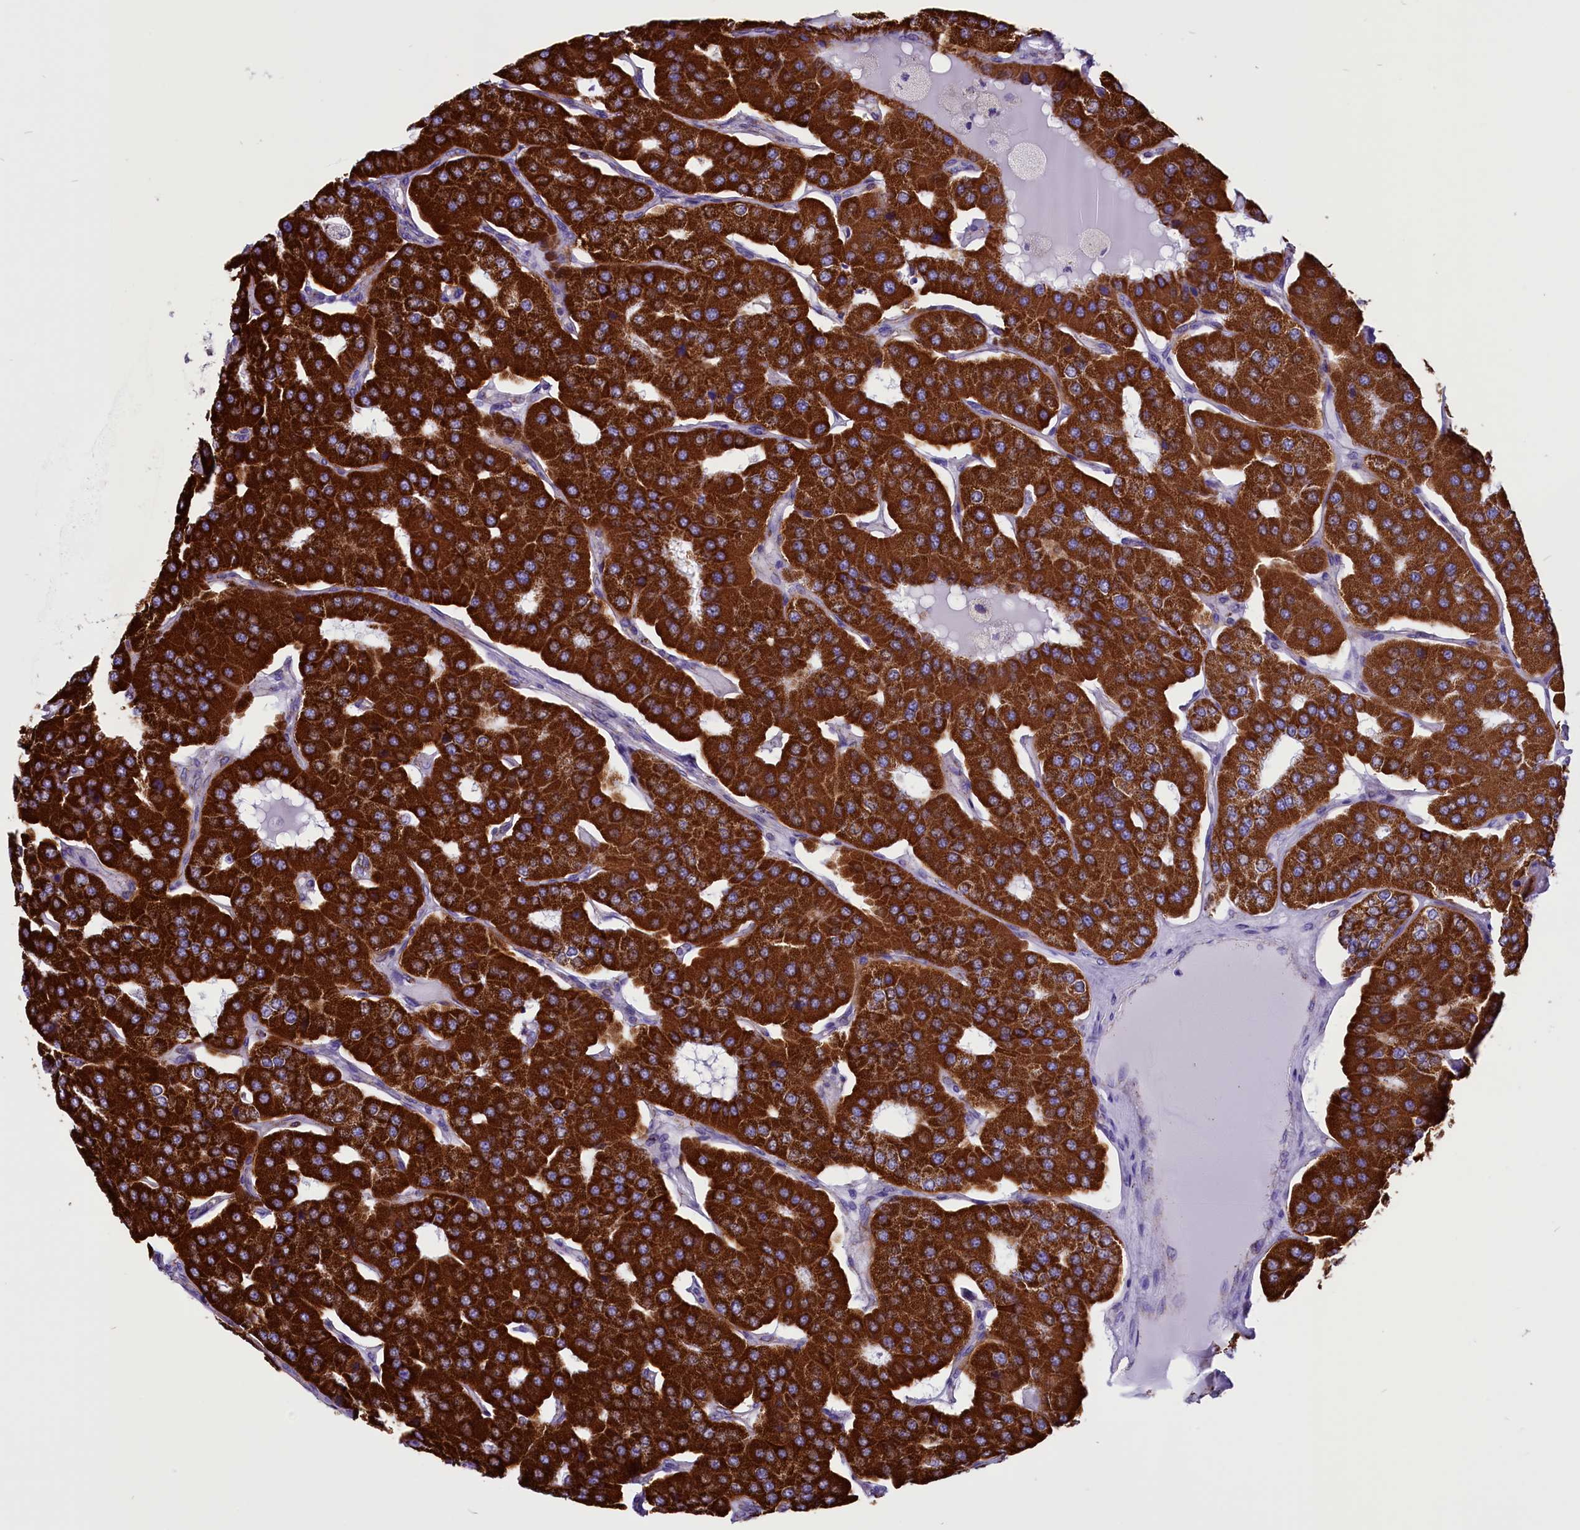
{"staining": {"intensity": "strong", "quantity": ">75%", "location": "cytoplasmic/membranous"}, "tissue": "parathyroid gland", "cell_type": "Glandular cells", "image_type": "normal", "snomed": [{"axis": "morphology", "description": "Normal tissue, NOS"}, {"axis": "morphology", "description": "Adenoma, NOS"}, {"axis": "topography", "description": "Parathyroid gland"}], "caption": "About >75% of glandular cells in unremarkable human parathyroid gland exhibit strong cytoplasmic/membranous protein positivity as visualized by brown immunohistochemical staining.", "gene": "ICA1L", "patient": {"sex": "female", "age": 86}}